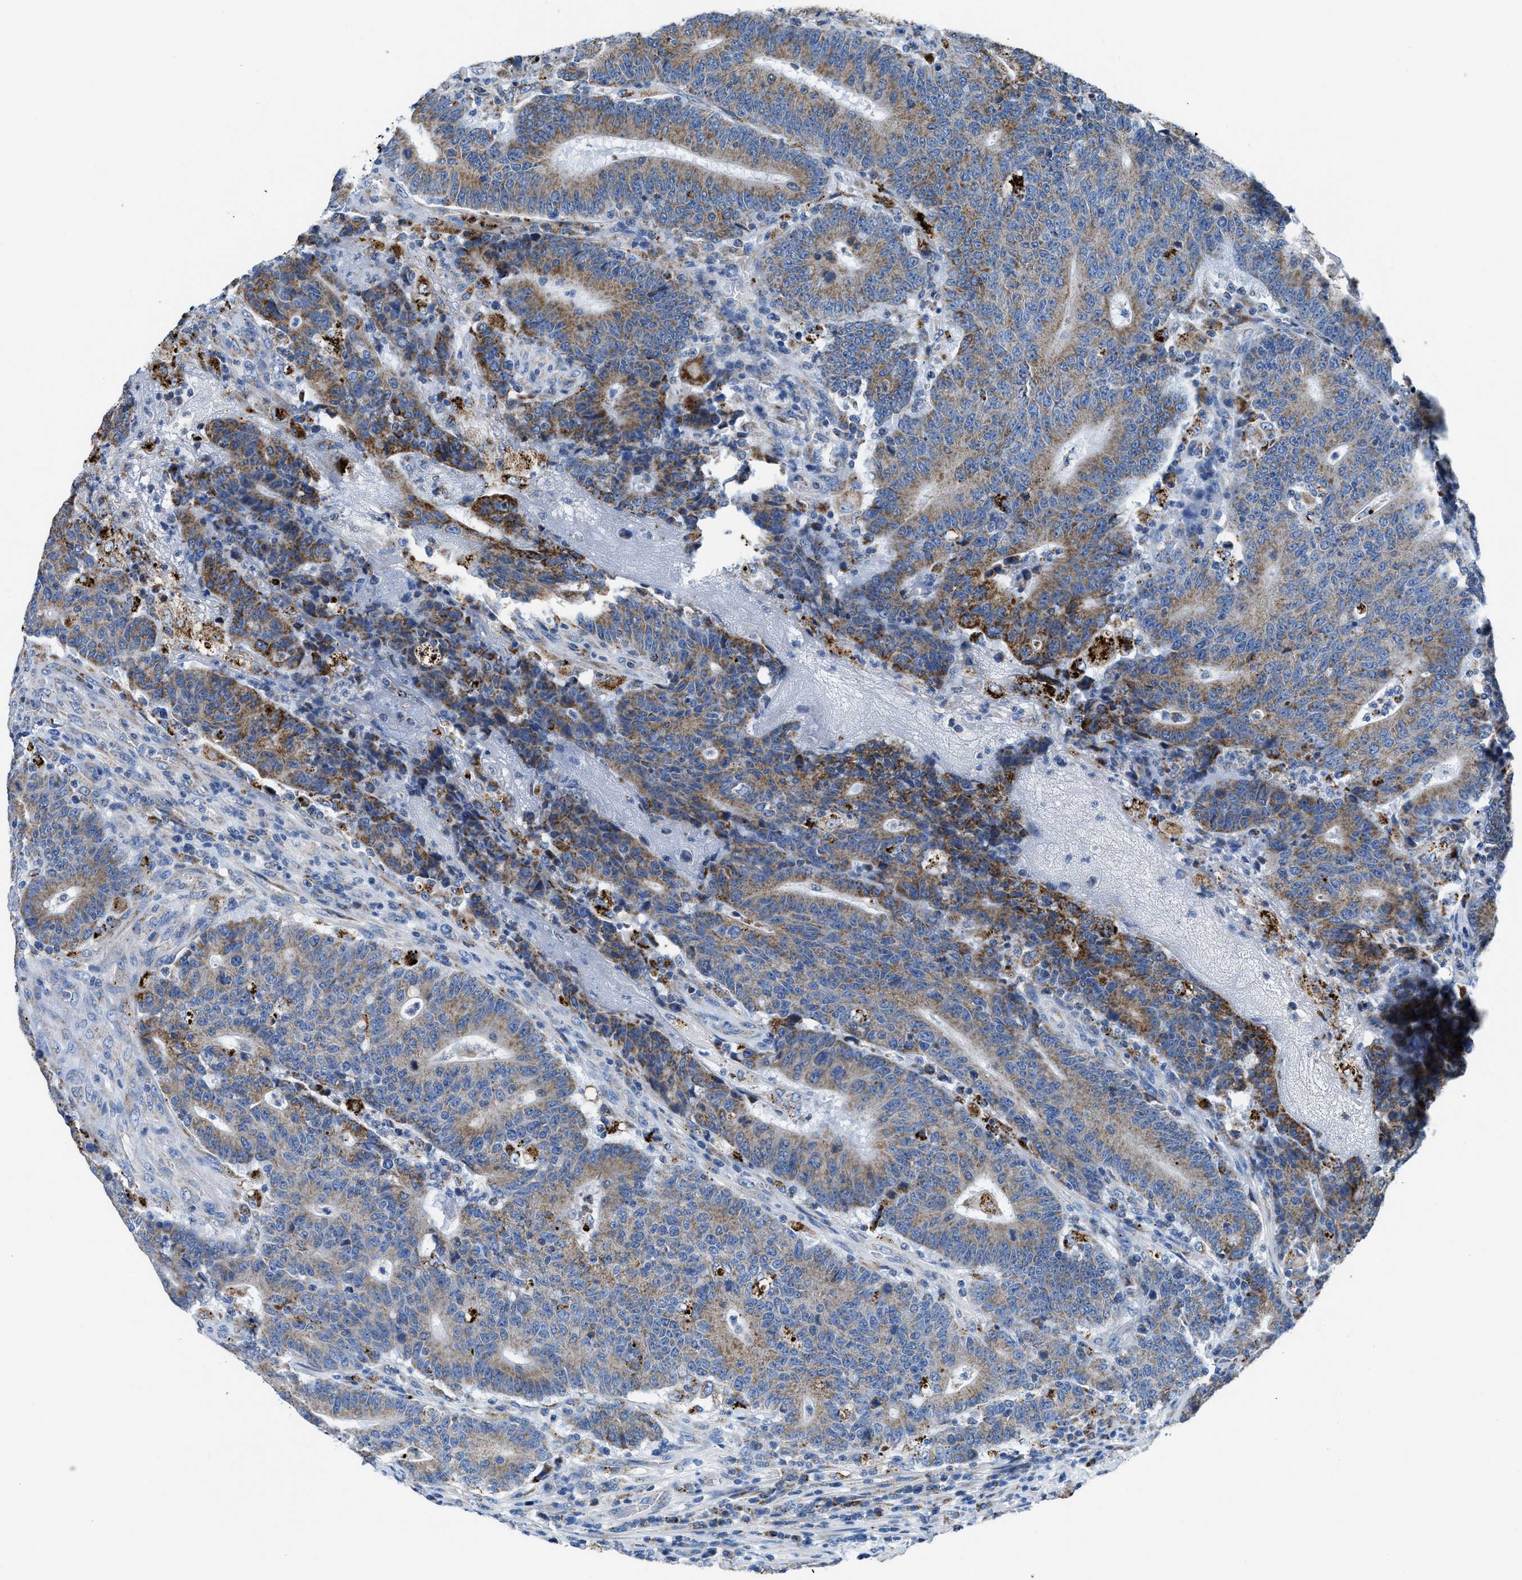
{"staining": {"intensity": "moderate", "quantity": ">75%", "location": "cytoplasmic/membranous"}, "tissue": "colorectal cancer", "cell_type": "Tumor cells", "image_type": "cancer", "snomed": [{"axis": "morphology", "description": "Normal tissue, NOS"}, {"axis": "morphology", "description": "Adenocarcinoma, NOS"}, {"axis": "topography", "description": "Colon"}], "caption": "This micrograph demonstrates IHC staining of human colorectal cancer, with medium moderate cytoplasmic/membranous positivity in approximately >75% of tumor cells.", "gene": "ZDHHC3", "patient": {"sex": "female", "age": 75}}